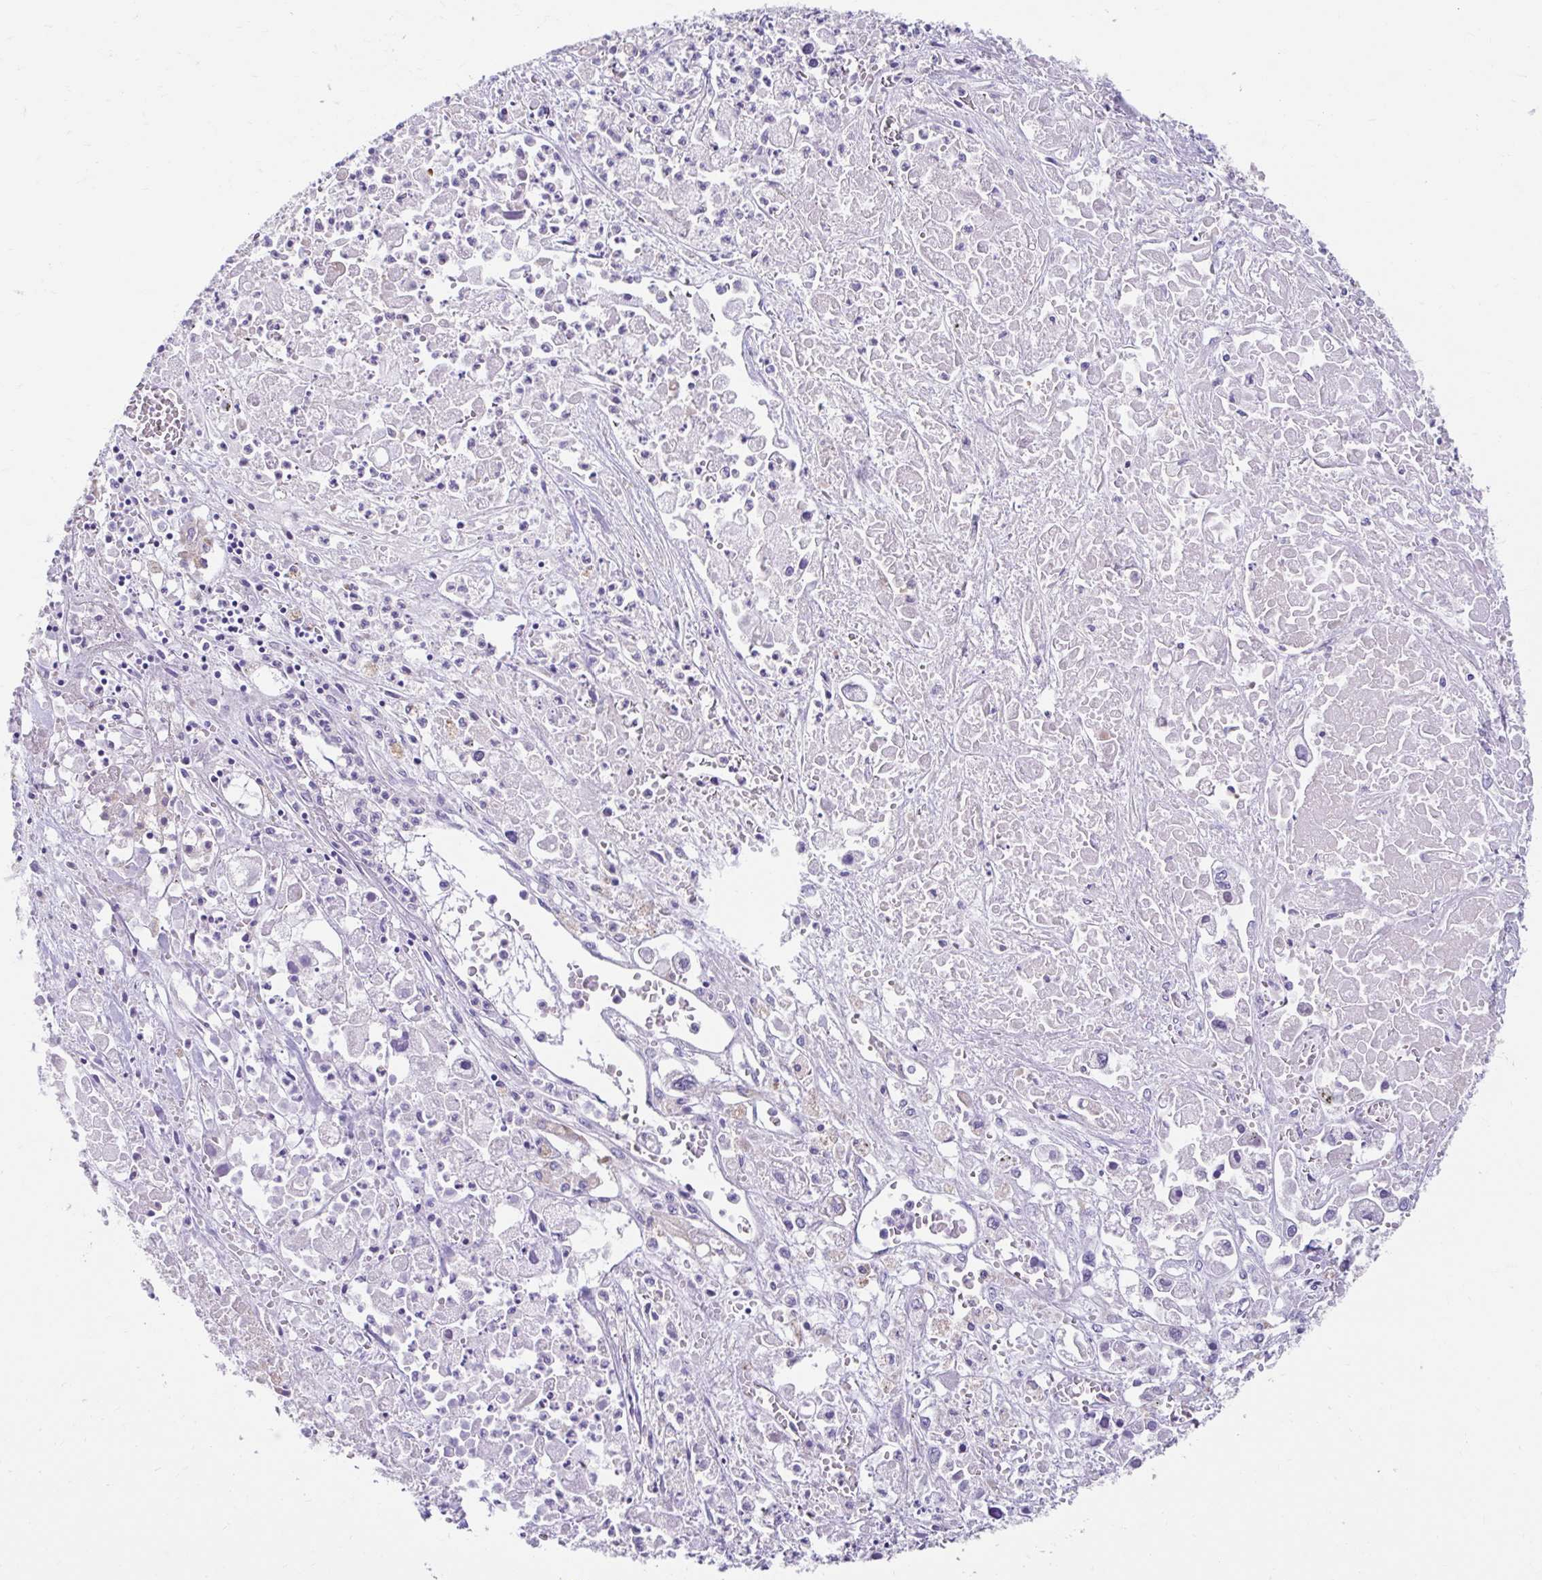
{"staining": {"intensity": "negative", "quantity": "none", "location": "none"}, "tissue": "pancreatic cancer", "cell_type": "Tumor cells", "image_type": "cancer", "snomed": [{"axis": "morphology", "description": "Adenocarcinoma, NOS"}, {"axis": "topography", "description": "Pancreas"}], "caption": "This is an immunohistochemistry micrograph of pancreatic adenocarcinoma. There is no positivity in tumor cells.", "gene": "ZNF33A", "patient": {"sex": "male", "age": 71}}